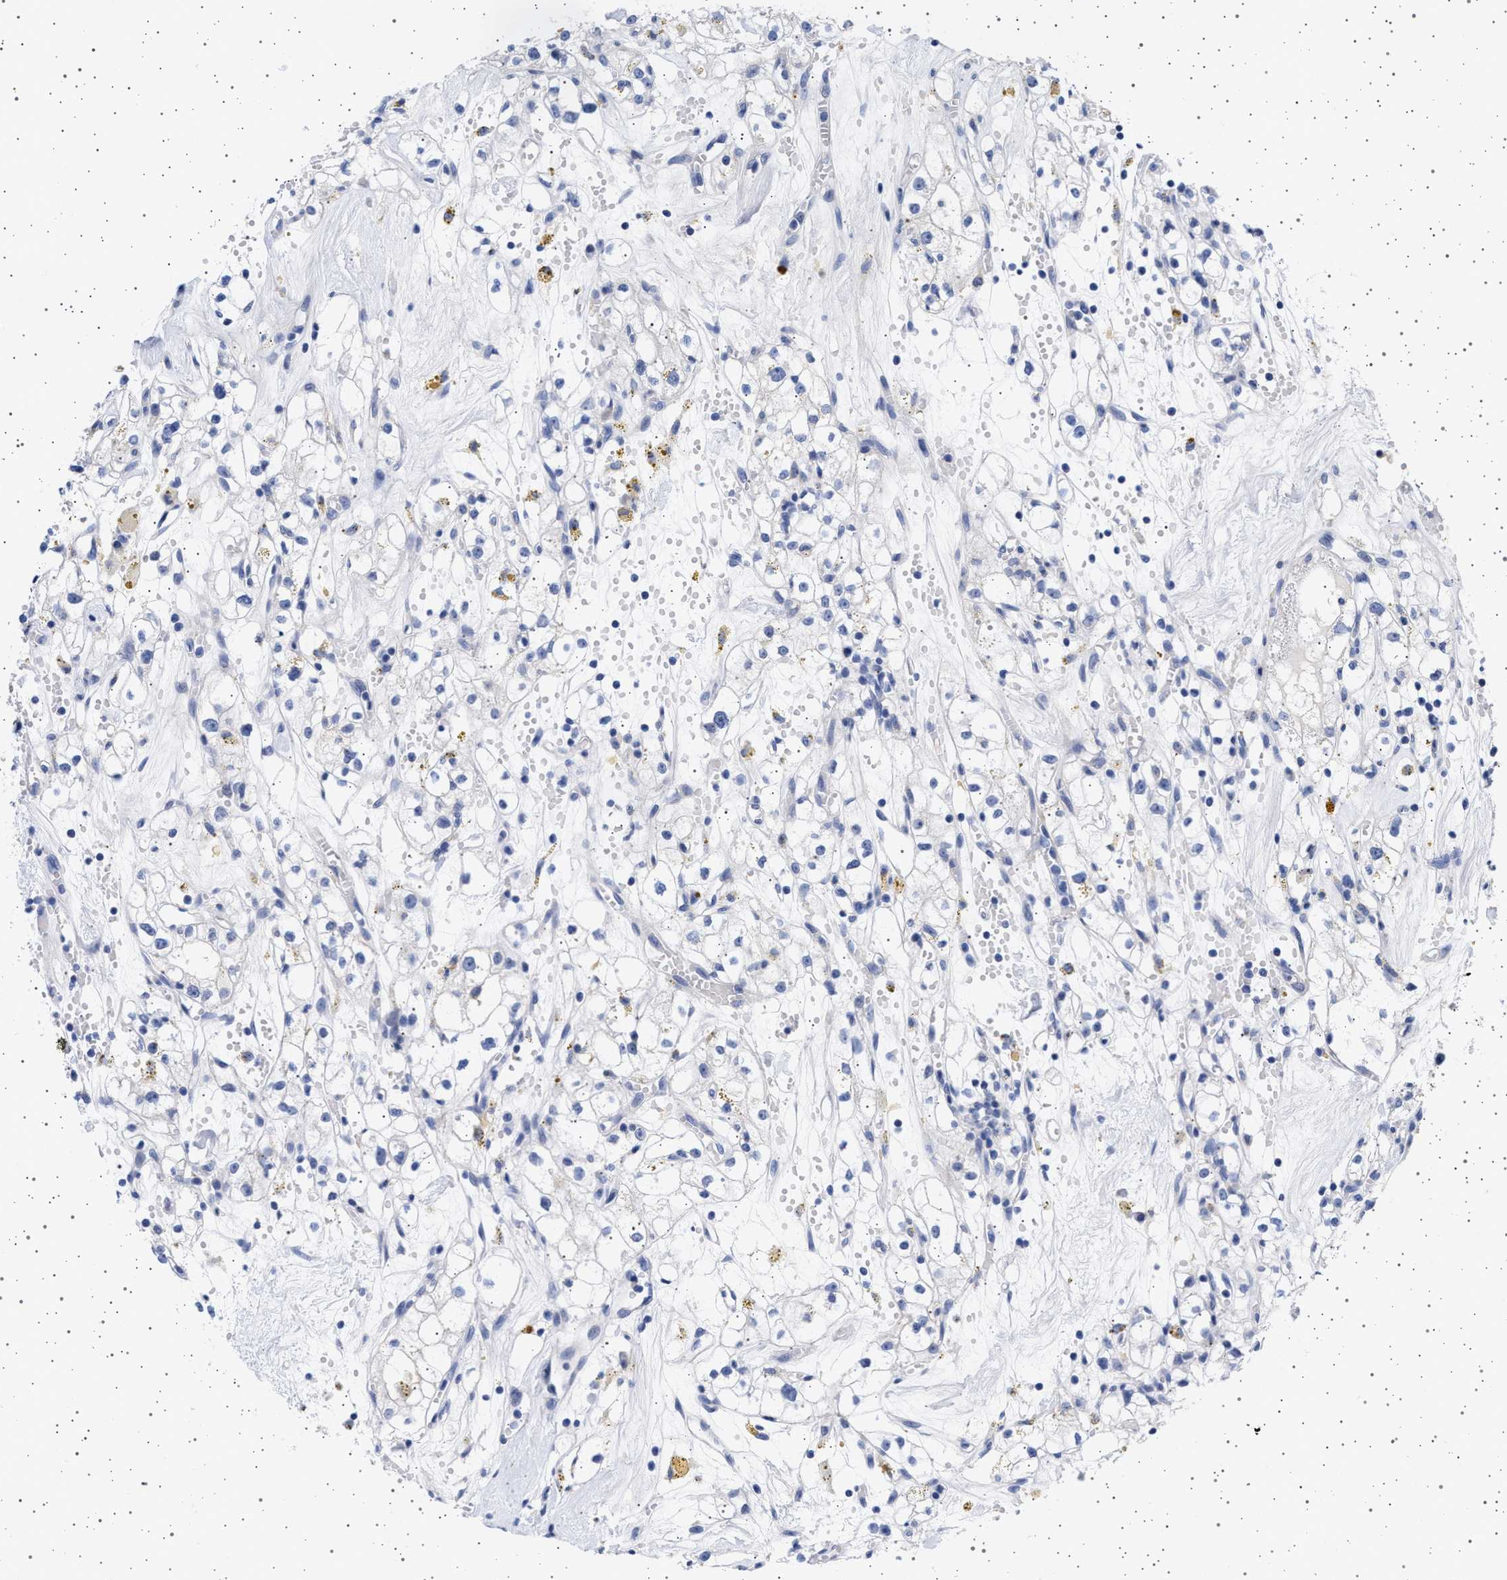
{"staining": {"intensity": "negative", "quantity": "none", "location": "none"}, "tissue": "renal cancer", "cell_type": "Tumor cells", "image_type": "cancer", "snomed": [{"axis": "morphology", "description": "Adenocarcinoma, NOS"}, {"axis": "topography", "description": "Kidney"}], "caption": "Protein analysis of renal cancer demonstrates no significant staining in tumor cells. (DAB (3,3'-diaminobenzidine) IHC, high magnification).", "gene": "TRMT10B", "patient": {"sex": "male", "age": 56}}